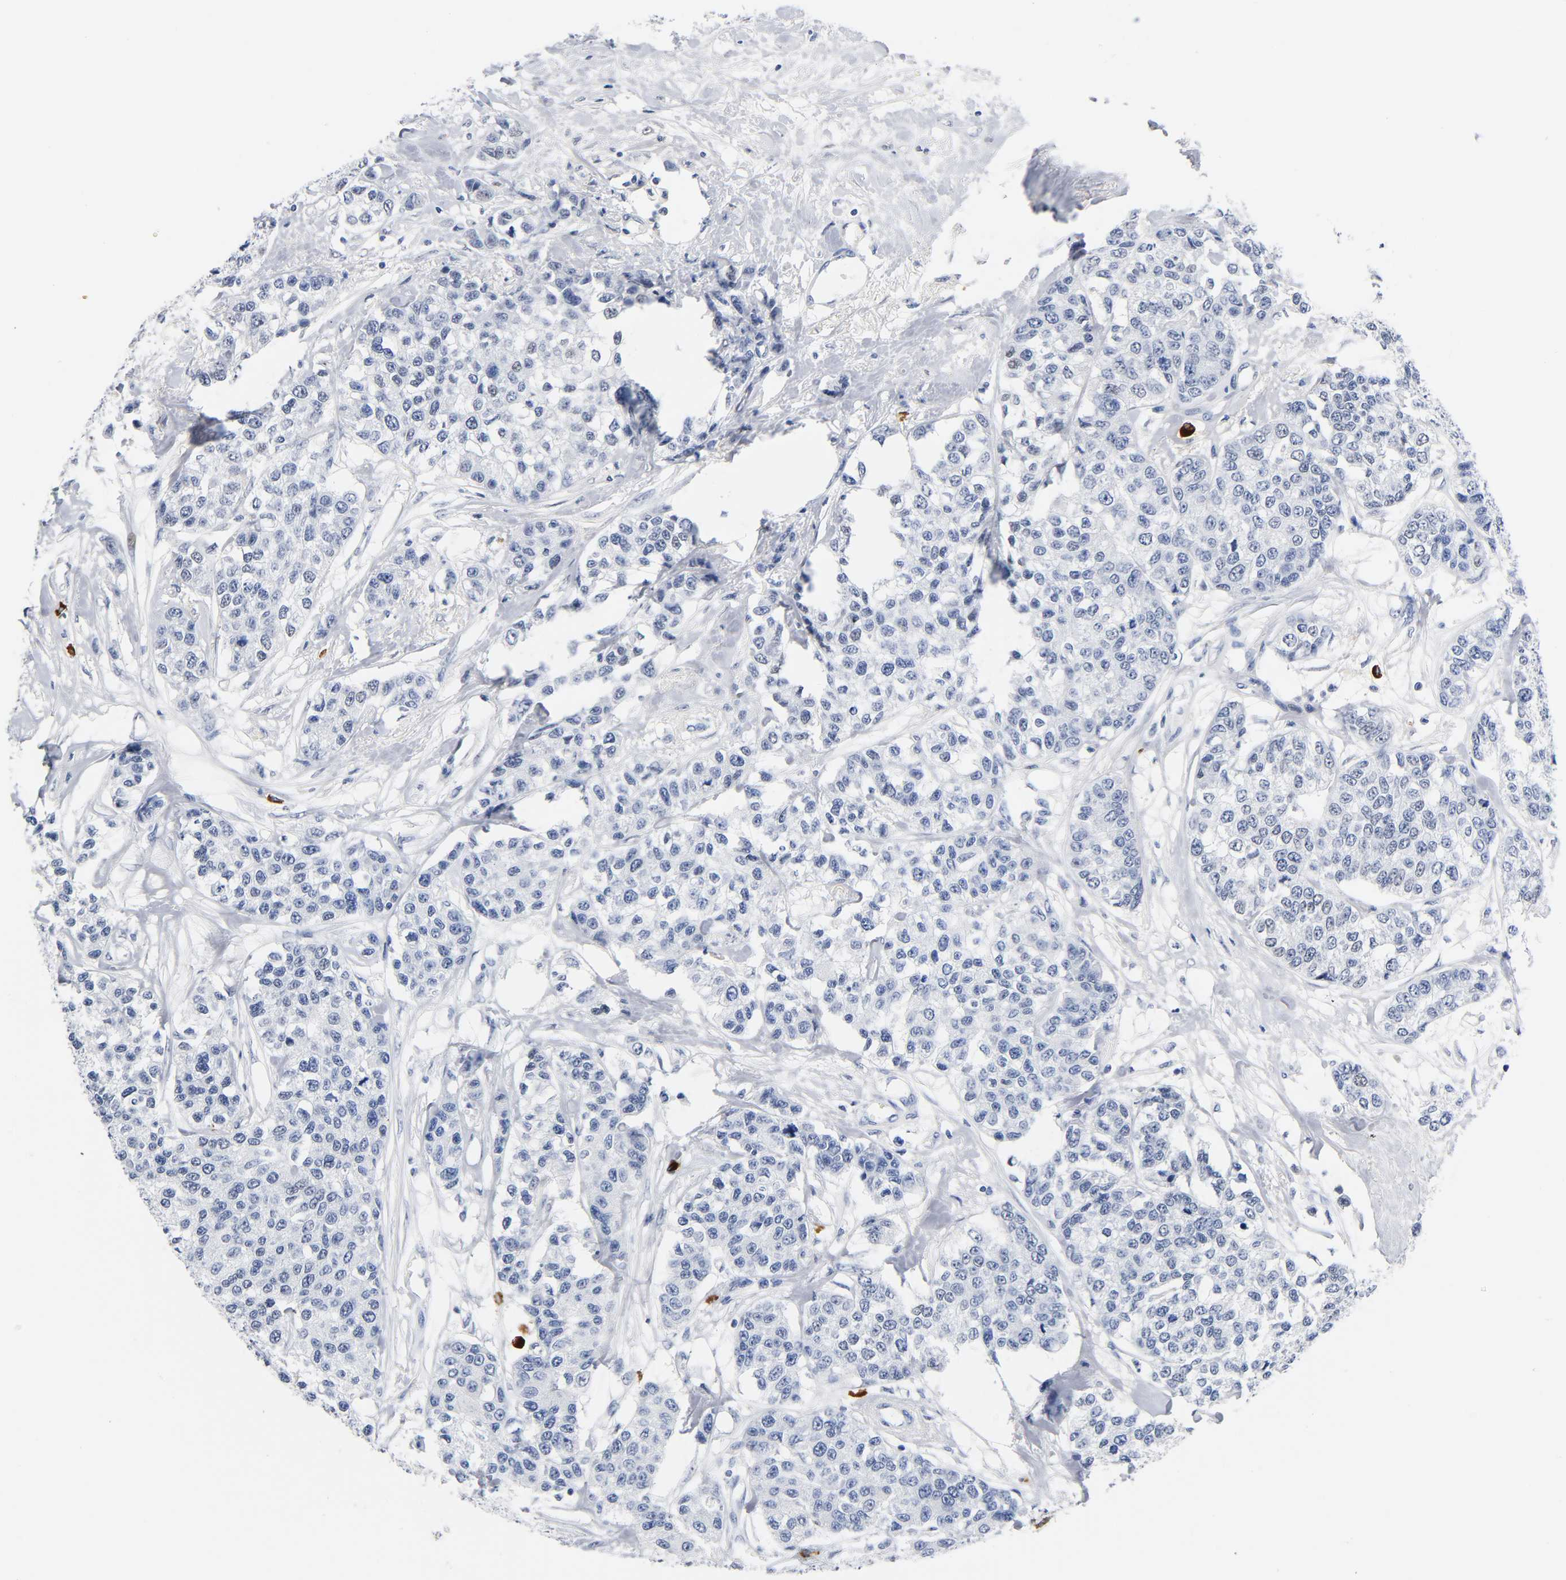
{"staining": {"intensity": "negative", "quantity": "none", "location": "none"}, "tissue": "breast cancer", "cell_type": "Tumor cells", "image_type": "cancer", "snomed": [{"axis": "morphology", "description": "Duct carcinoma"}, {"axis": "topography", "description": "Breast"}], "caption": "This is an immunohistochemistry micrograph of intraductal carcinoma (breast). There is no positivity in tumor cells.", "gene": "NAB2", "patient": {"sex": "female", "age": 51}}